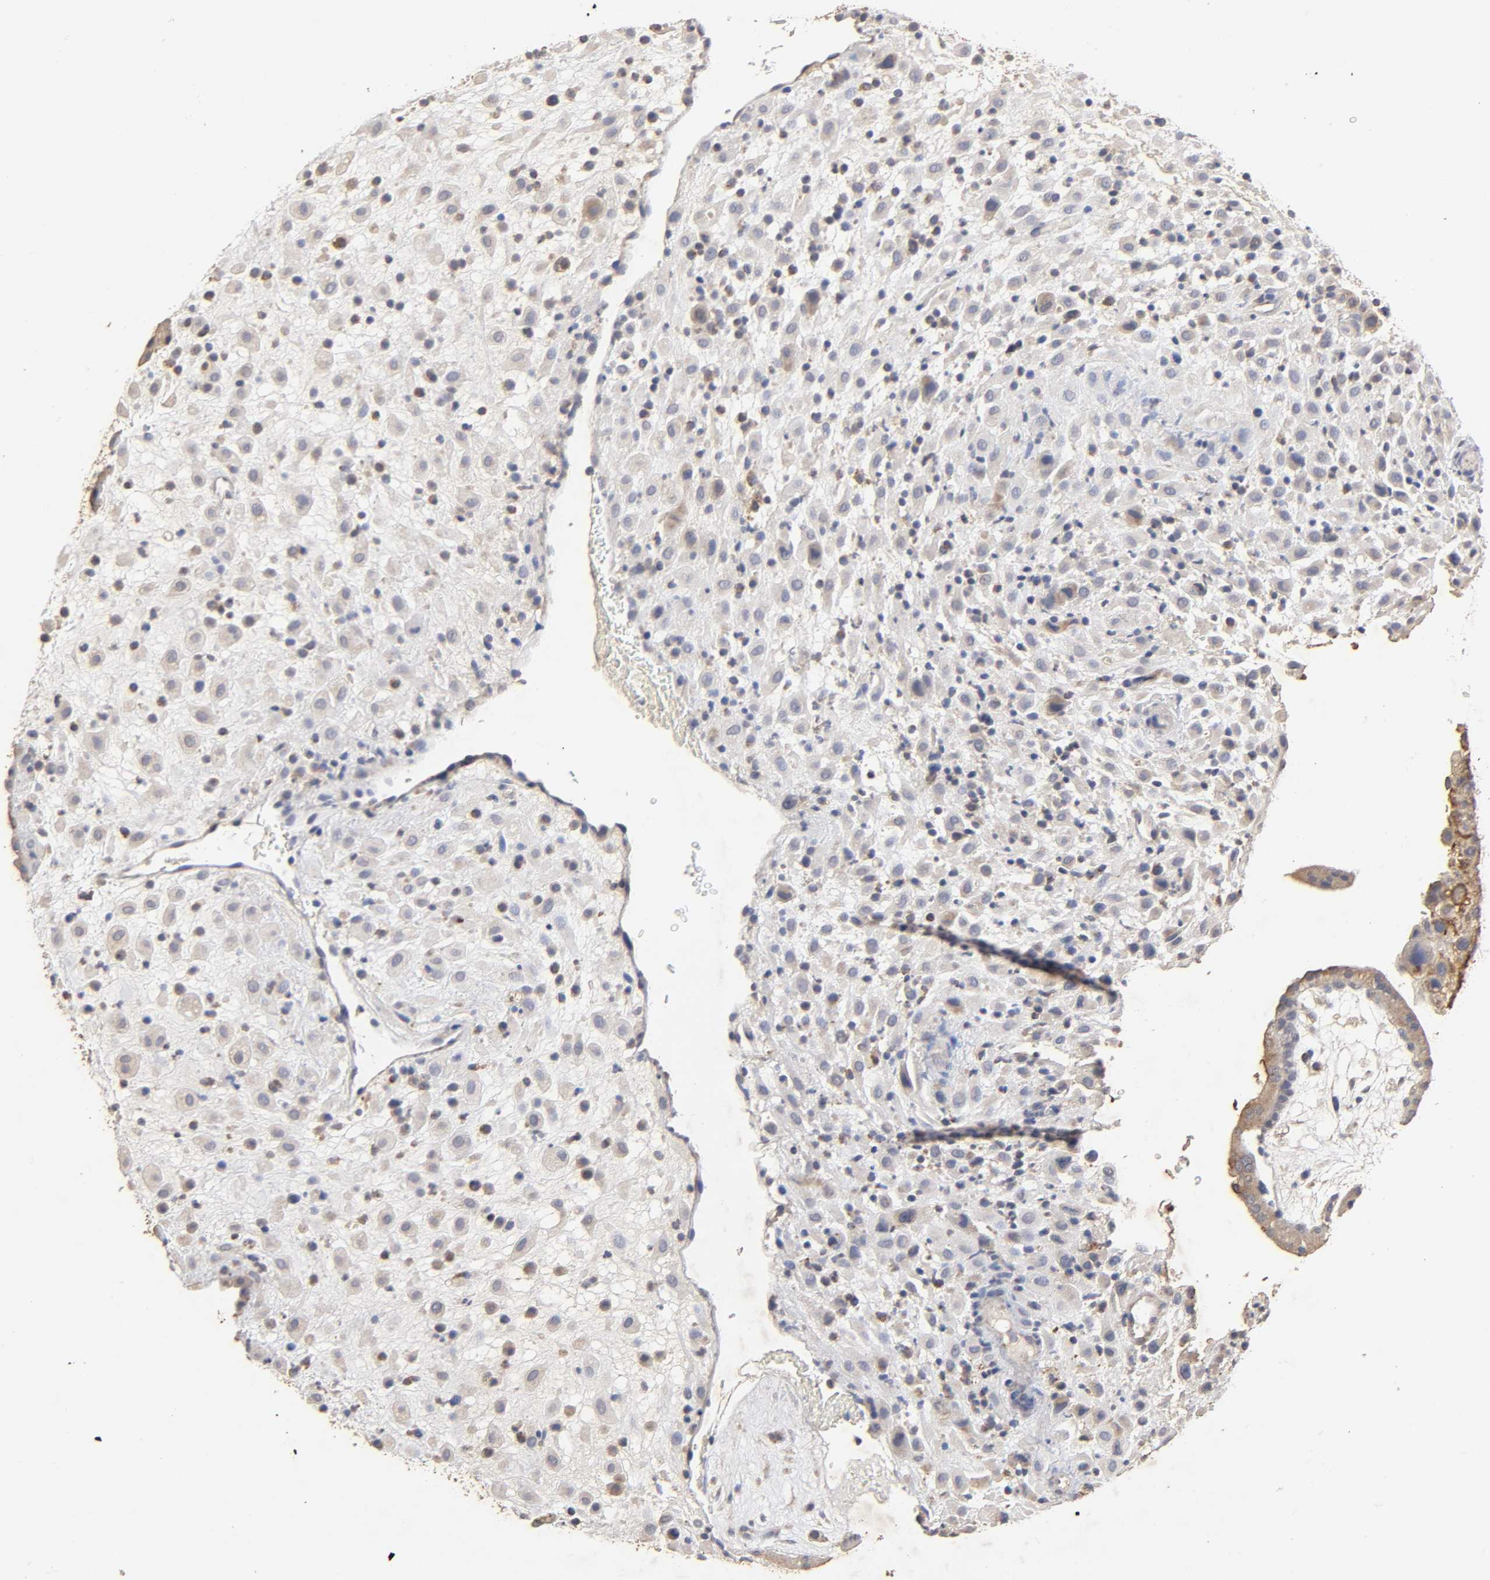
{"staining": {"intensity": "weak", "quantity": "<25%", "location": "cytoplasmic/membranous"}, "tissue": "placenta", "cell_type": "Decidual cells", "image_type": "normal", "snomed": [{"axis": "morphology", "description": "Normal tissue, NOS"}, {"axis": "topography", "description": "Placenta"}], "caption": "Protein analysis of benign placenta reveals no significant positivity in decidual cells.", "gene": "CYCS", "patient": {"sex": "female", "age": 35}}